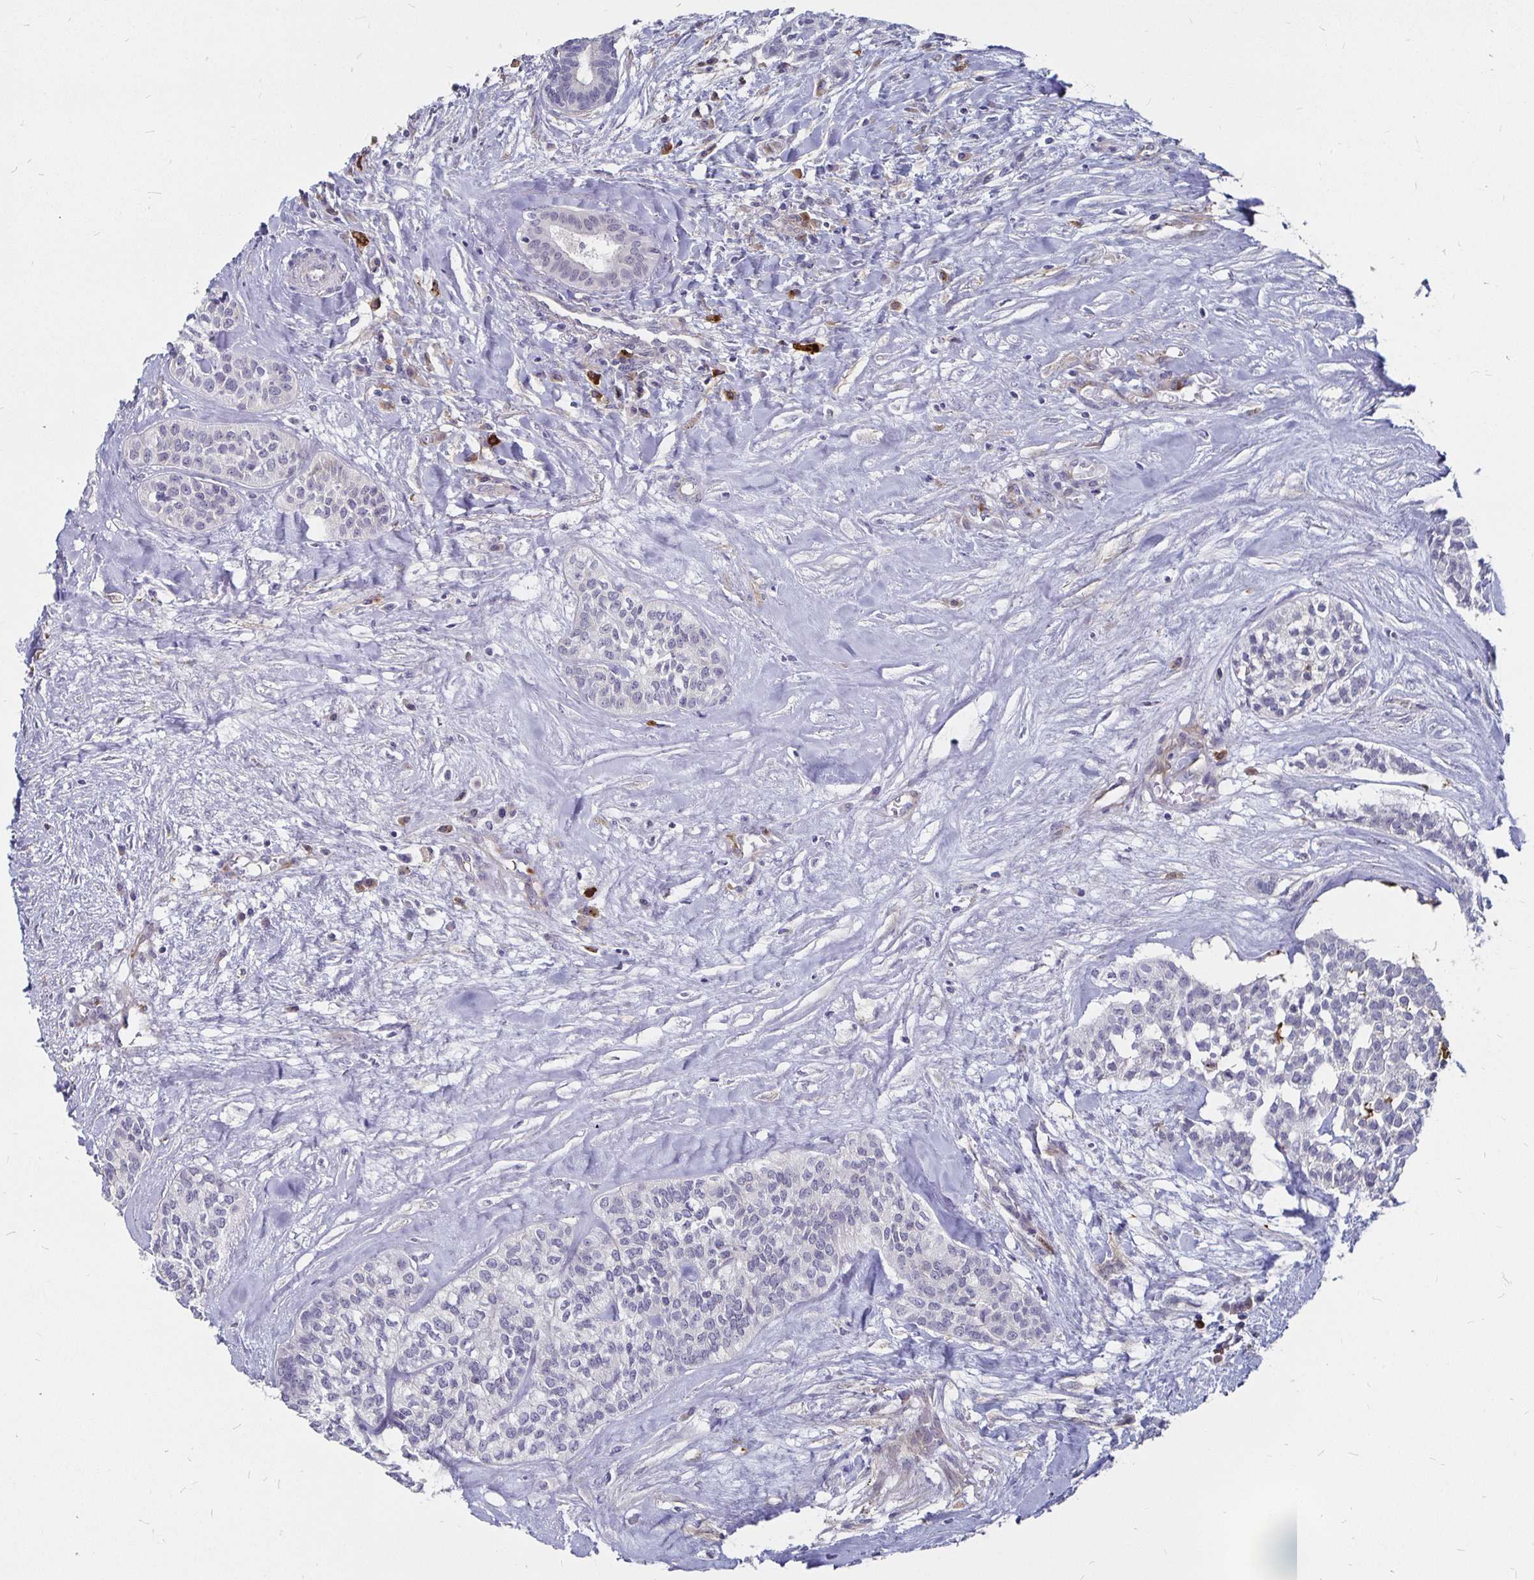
{"staining": {"intensity": "negative", "quantity": "none", "location": "none"}, "tissue": "head and neck cancer", "cell_type": "Tumor cells", "image_type": "cancer", "snomed": [{"axis": "morphology", "description": "Adenocarcinoma, NOS"}, {"axis": "topography", "description": "Head-Neck"}], "caption": "Tumor cells show no significant positivity in head and neck cancer (adenocarcinoma).", "gene": "CCDC85A", "patient": {"sex": "male", "age": 81}}